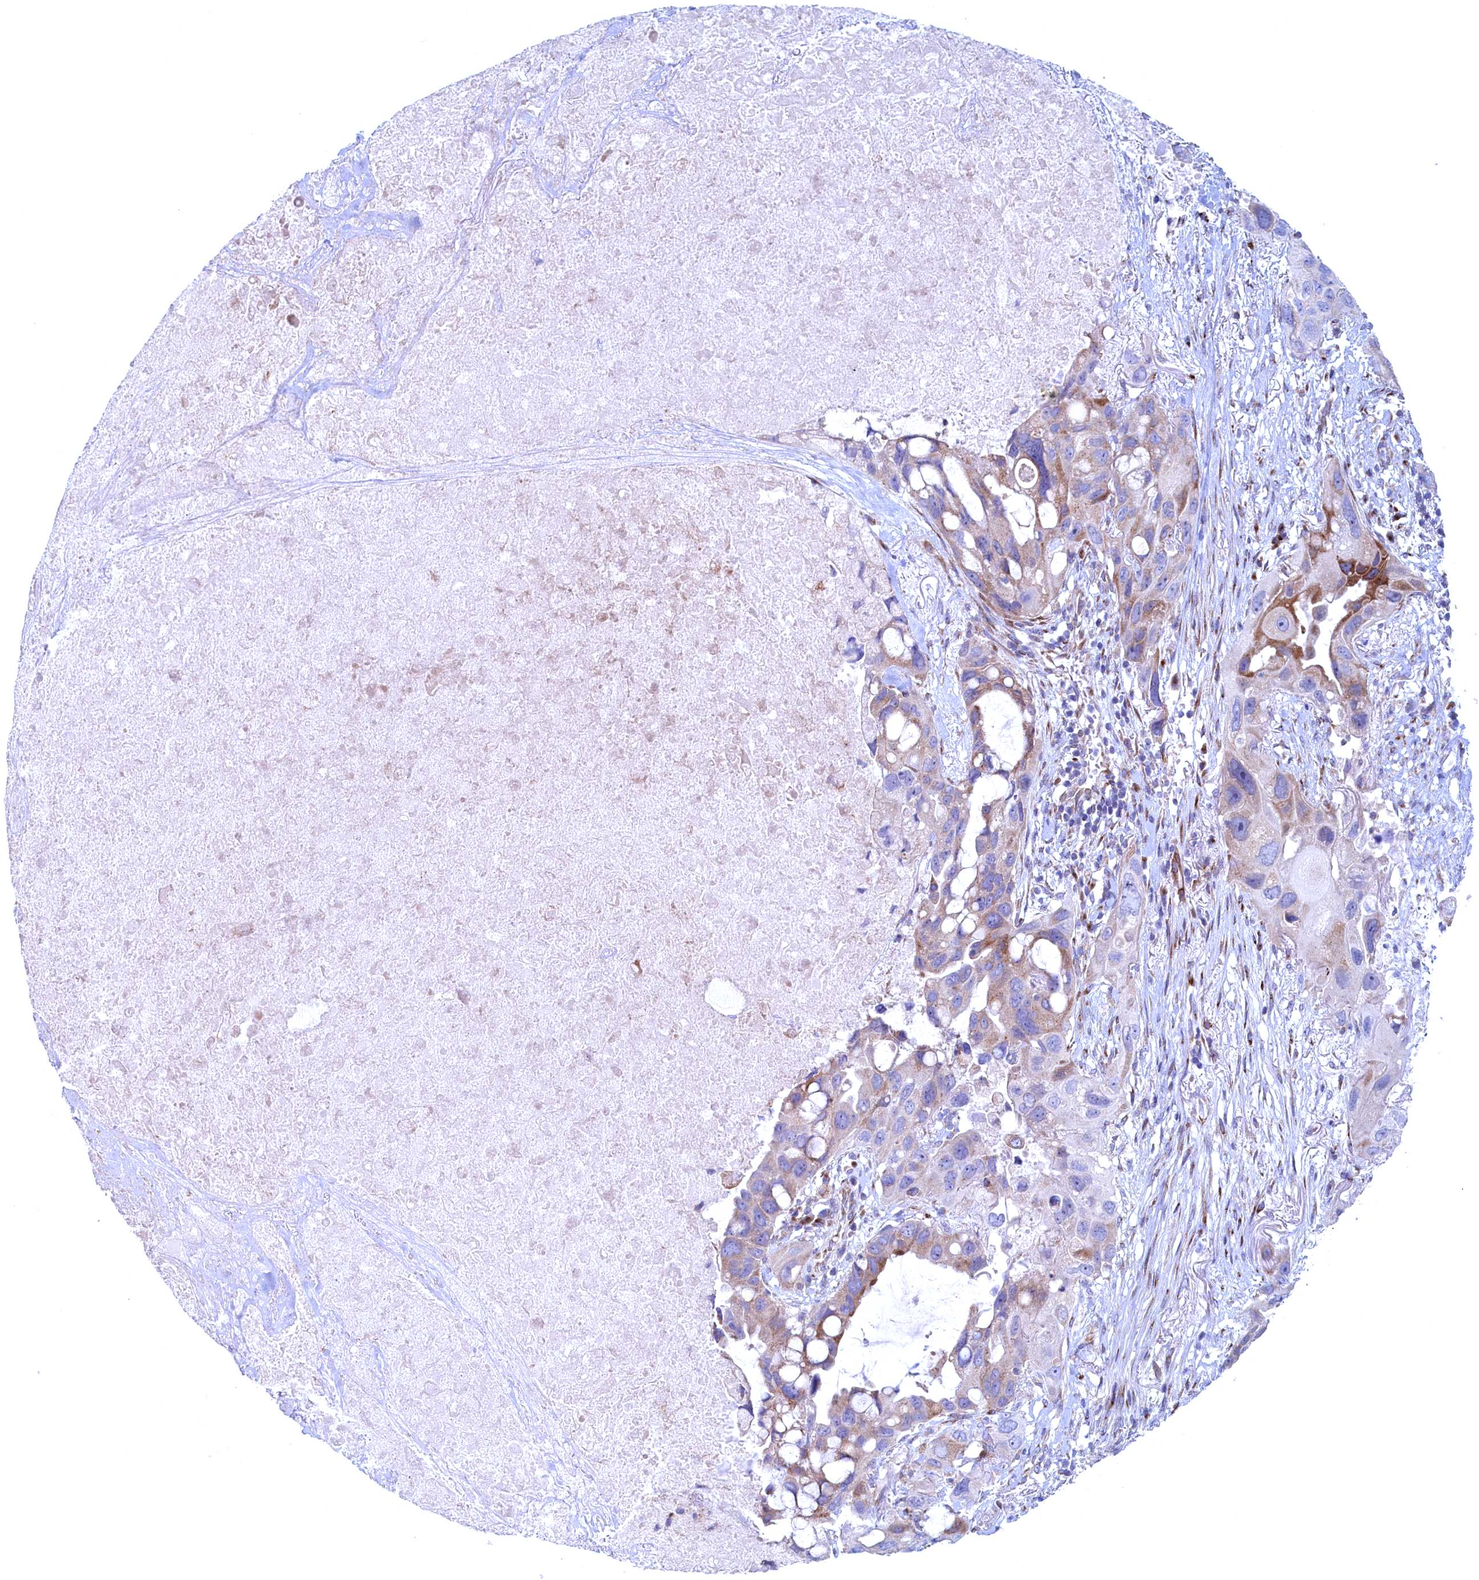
{"staining": {"intensity": "moderate", "quantity": "<25%", "location": "cytoplasmic/membranous"}, "tissue": "lung cancer", "cell_type": "Tumor cells", "image_type": "cancer", "snomed": [{"axis": "morphology", "description": "Squamous cell carcinoma, NOS"}, {"axis": "topography", "description": "Lung"}], "caption": "Moderate cytoplasmic/membranous protein positivity is appreciated in about <25% of tumor cells in lung cancer (squamous cell carcinoma).", "gene": "MTFMT", "patient": {"sex": "female", "age": 73}}